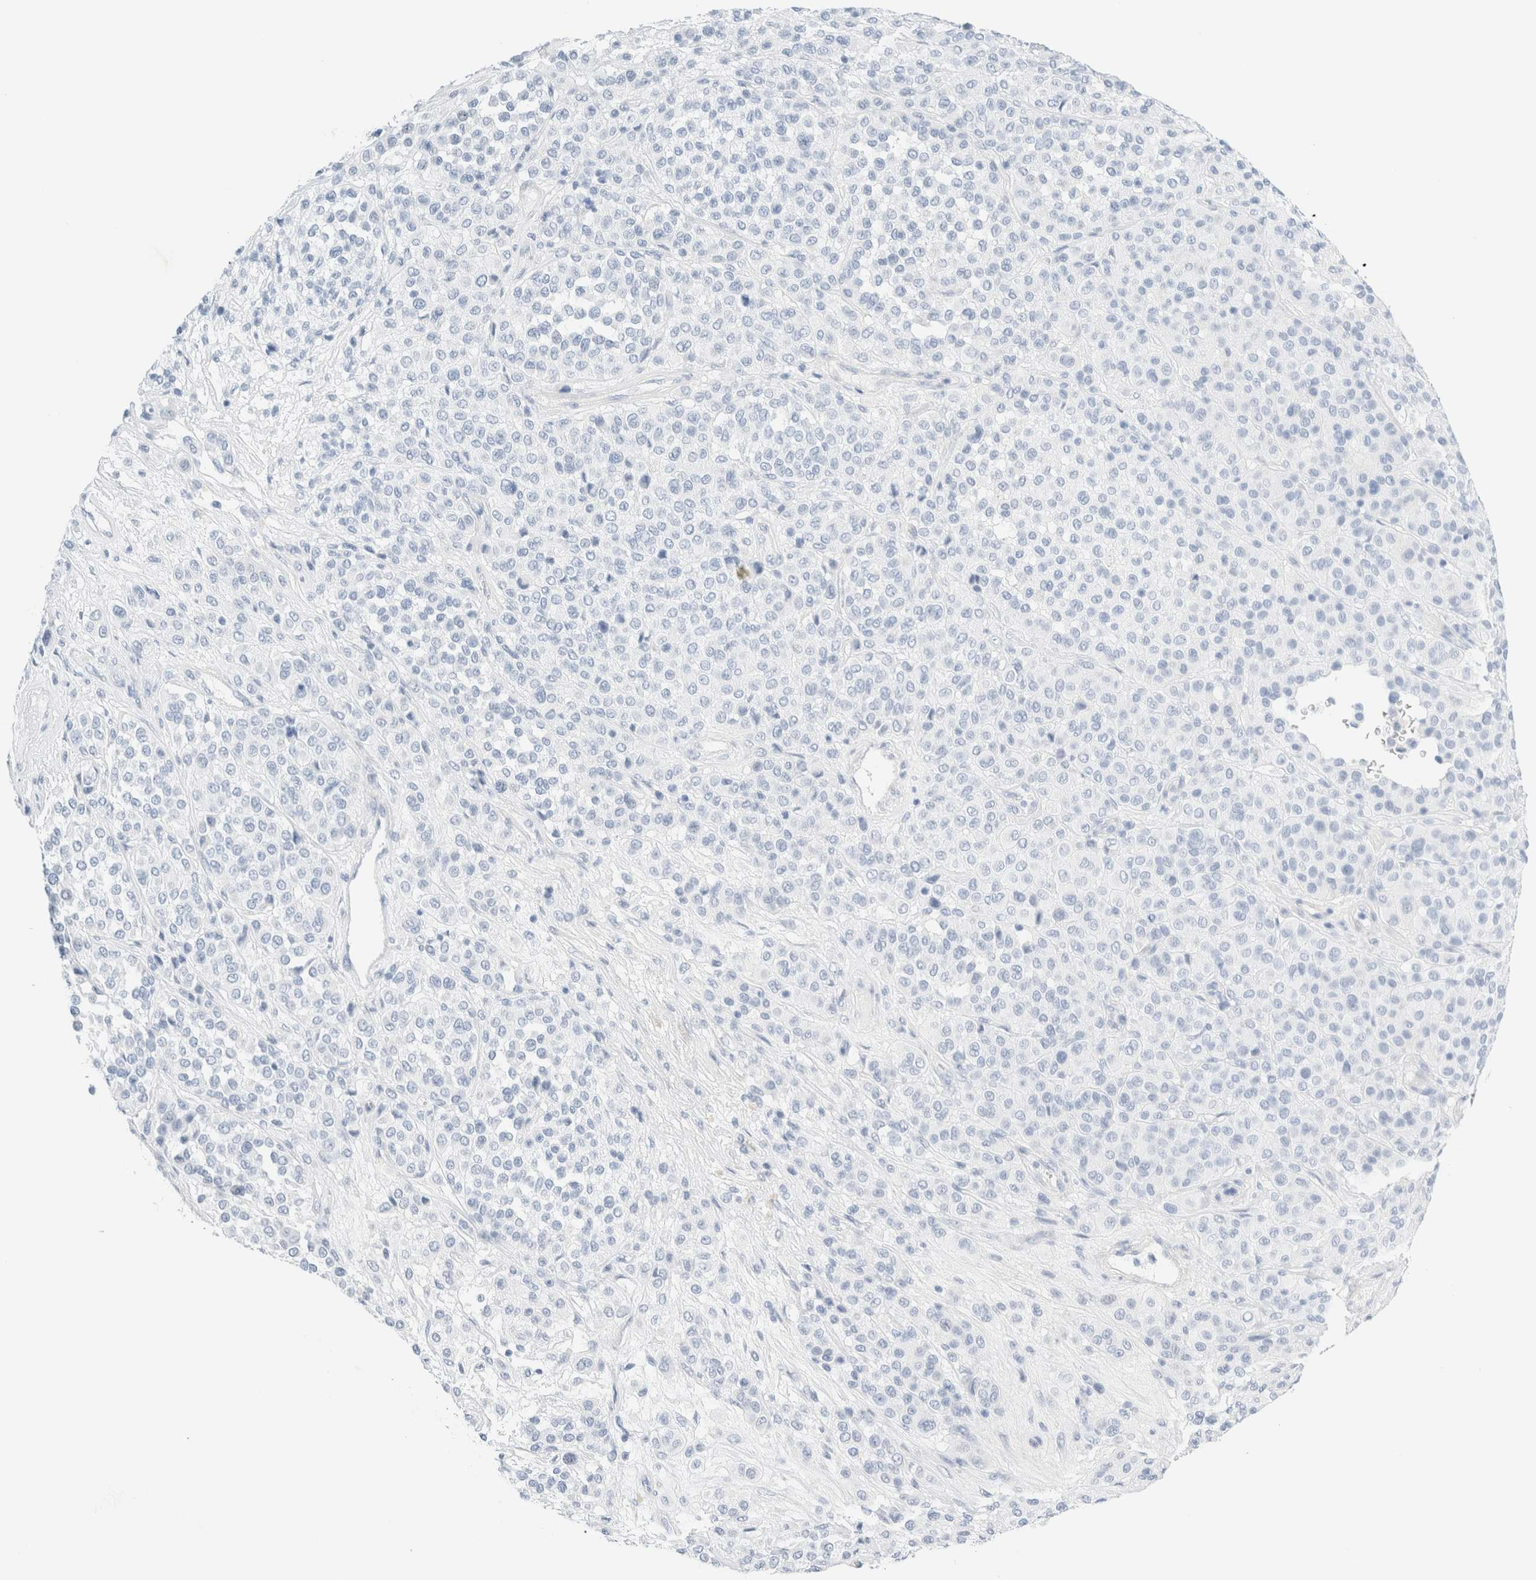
{"staining": {"intensity": "negative", "quantity": "none", "location": "none"}, "tissue": "melanoma", "cell_type": "Tumor cells", "image_type": "cancer", "snomed": [{"axis": "morphology", "description": "Malignant melanoma, Metastatic site"}, {"axis": "topography", "description": "Pancreas"}], "caption": "An image of malignant melanoma (metastatic site) stained for a protein demonstrates no brown staining in tumor cells.", "gene": "DPYS", "patient": {"sex": "female", "age": 30}}